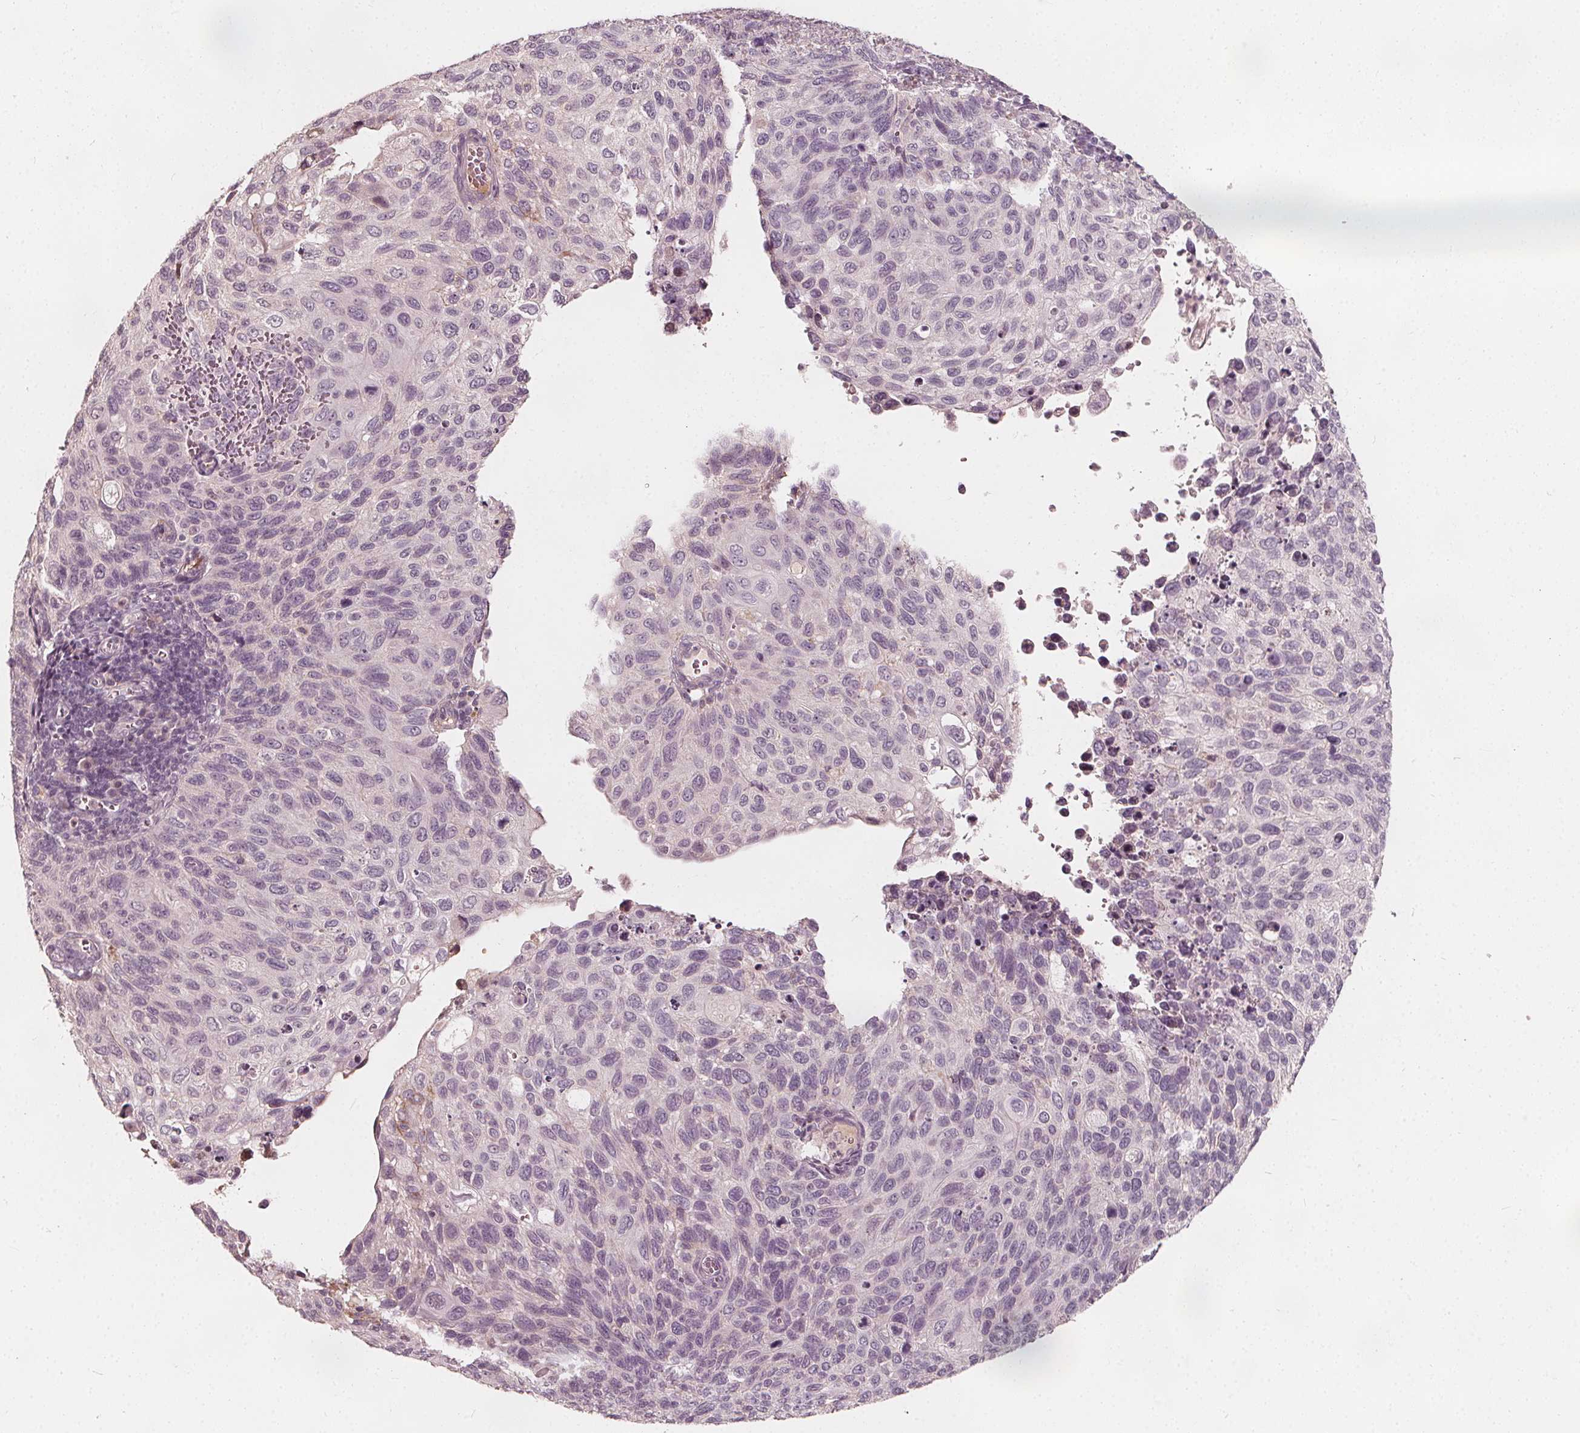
{"staining": {"intensity": "negative", "quantity": "none", "location": "none"}, "tissue": "cervical cancer", "cell_type": "Tumor cells", "image_type": "cancer", "snomed": [{"axis": "morphology", "description": "Squamous cell carcinoma, NOS"}, {"axis": "topography", "description": "Cervix"}], "caption": "This is a photomicrograph of IHC staining of cervical squamous cell carcinoma, which shows no staining in tumor cells.", "gene": "NPC1L1", "patient": {"sex": "female", "age": 70}}